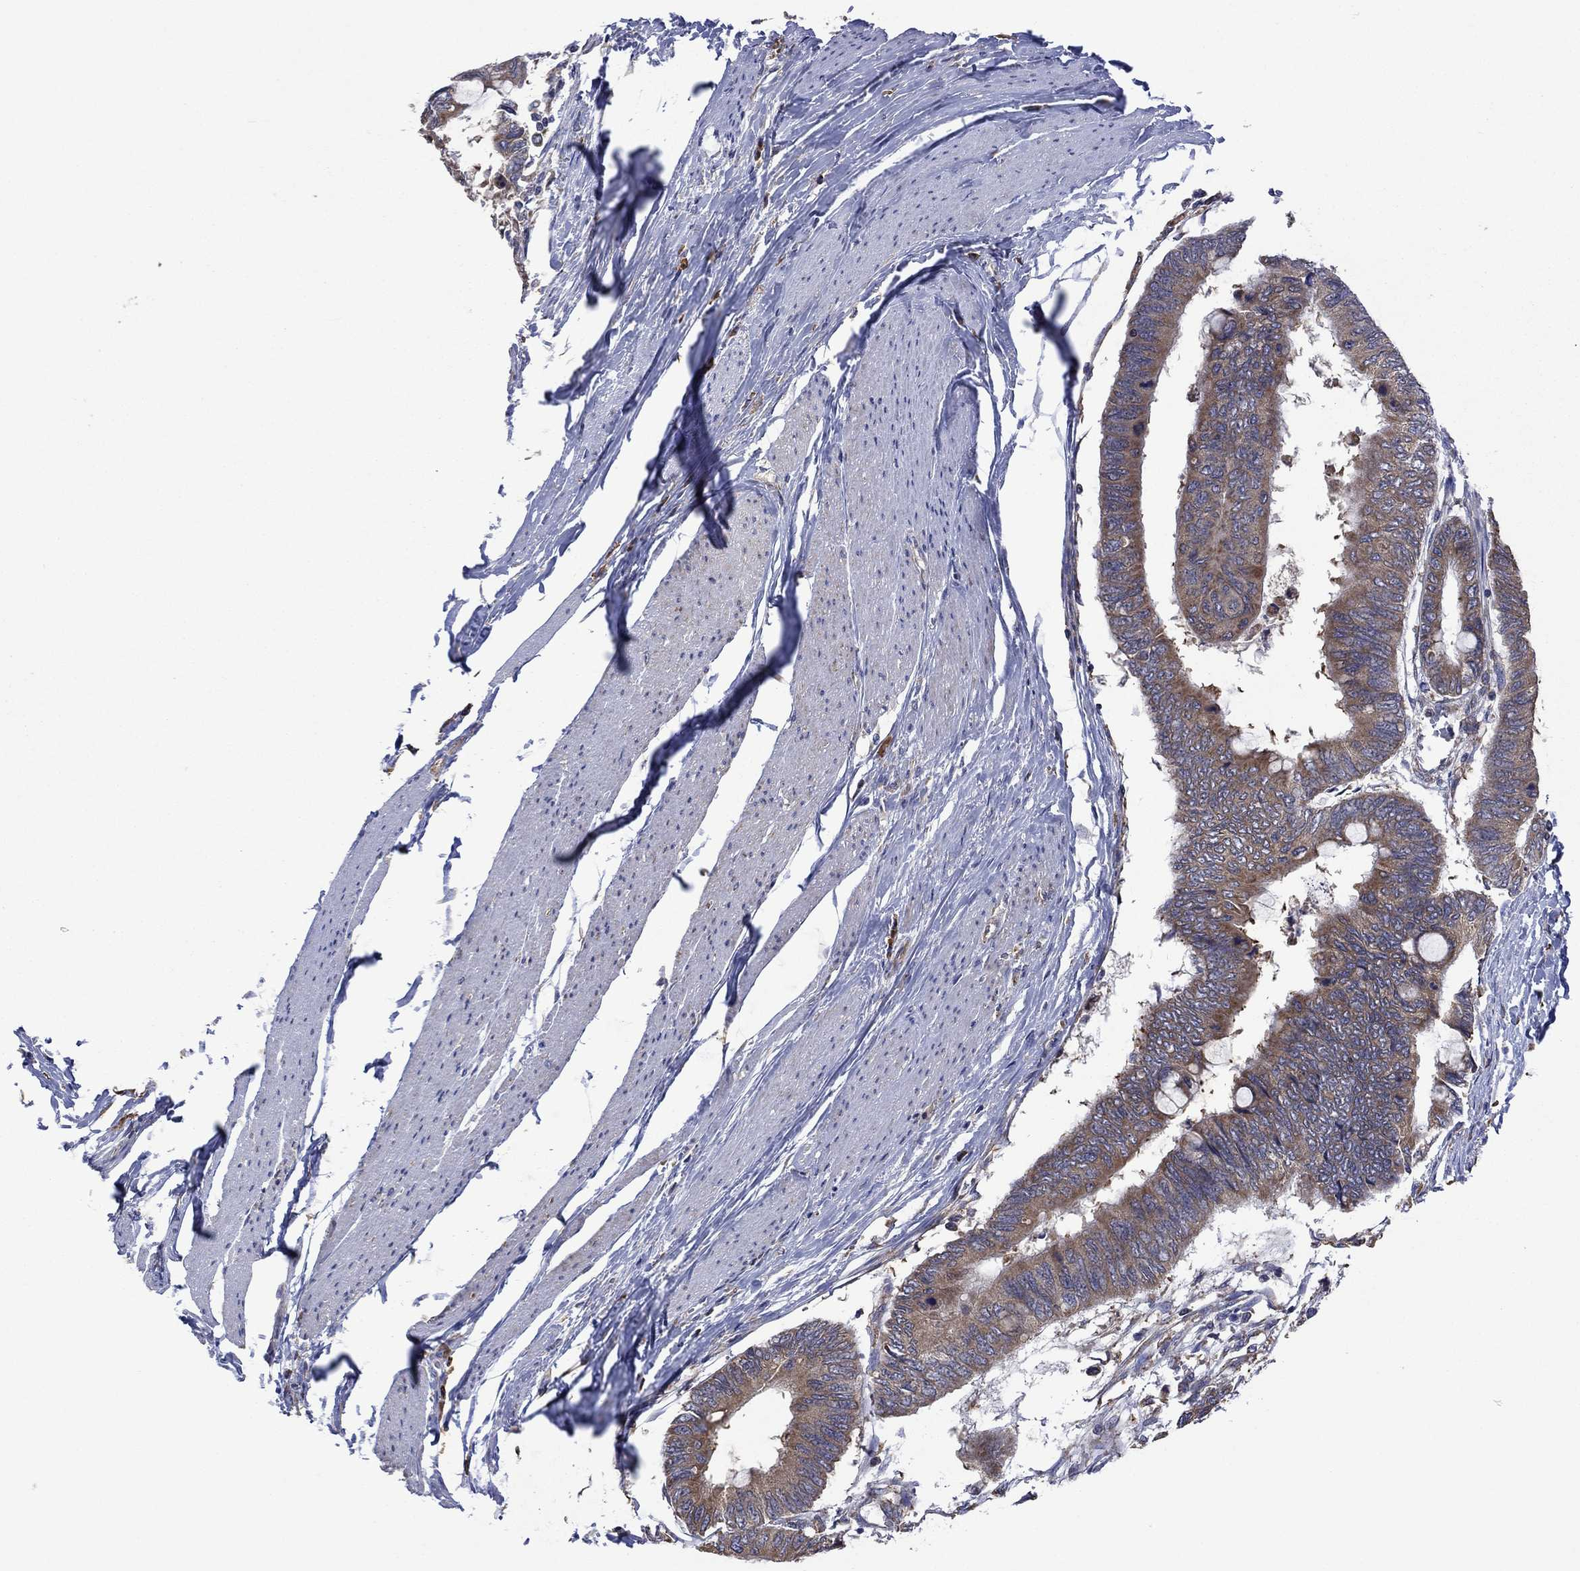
{"staining": {"intensity": "moderate", "quantity": "25%-75%", "location": "cytoplasmic/membranous"}, "tissue": "colorectal cancer", "cell_type": "Tumor cells", "image_type": "cancer", "snomed": [{"axis": "morphology", "description": "Normal tissue, NOS"}, {"axis": "morphology", "description": "Adenocarcinoma, NOS"}, {"axis": "topography", "description": "Rectum"}, {"axis": "topography", "description": "Peripheral nerve tissue"}], "caption": "The immunohistochemical stain labels moderate cytoplasmic/membranous positivity in tumor cells of colorectal cancer (adenocarcinoma) tissue.", "gene": "FURIN", "patient": {"sex": "male", "age": 92}}